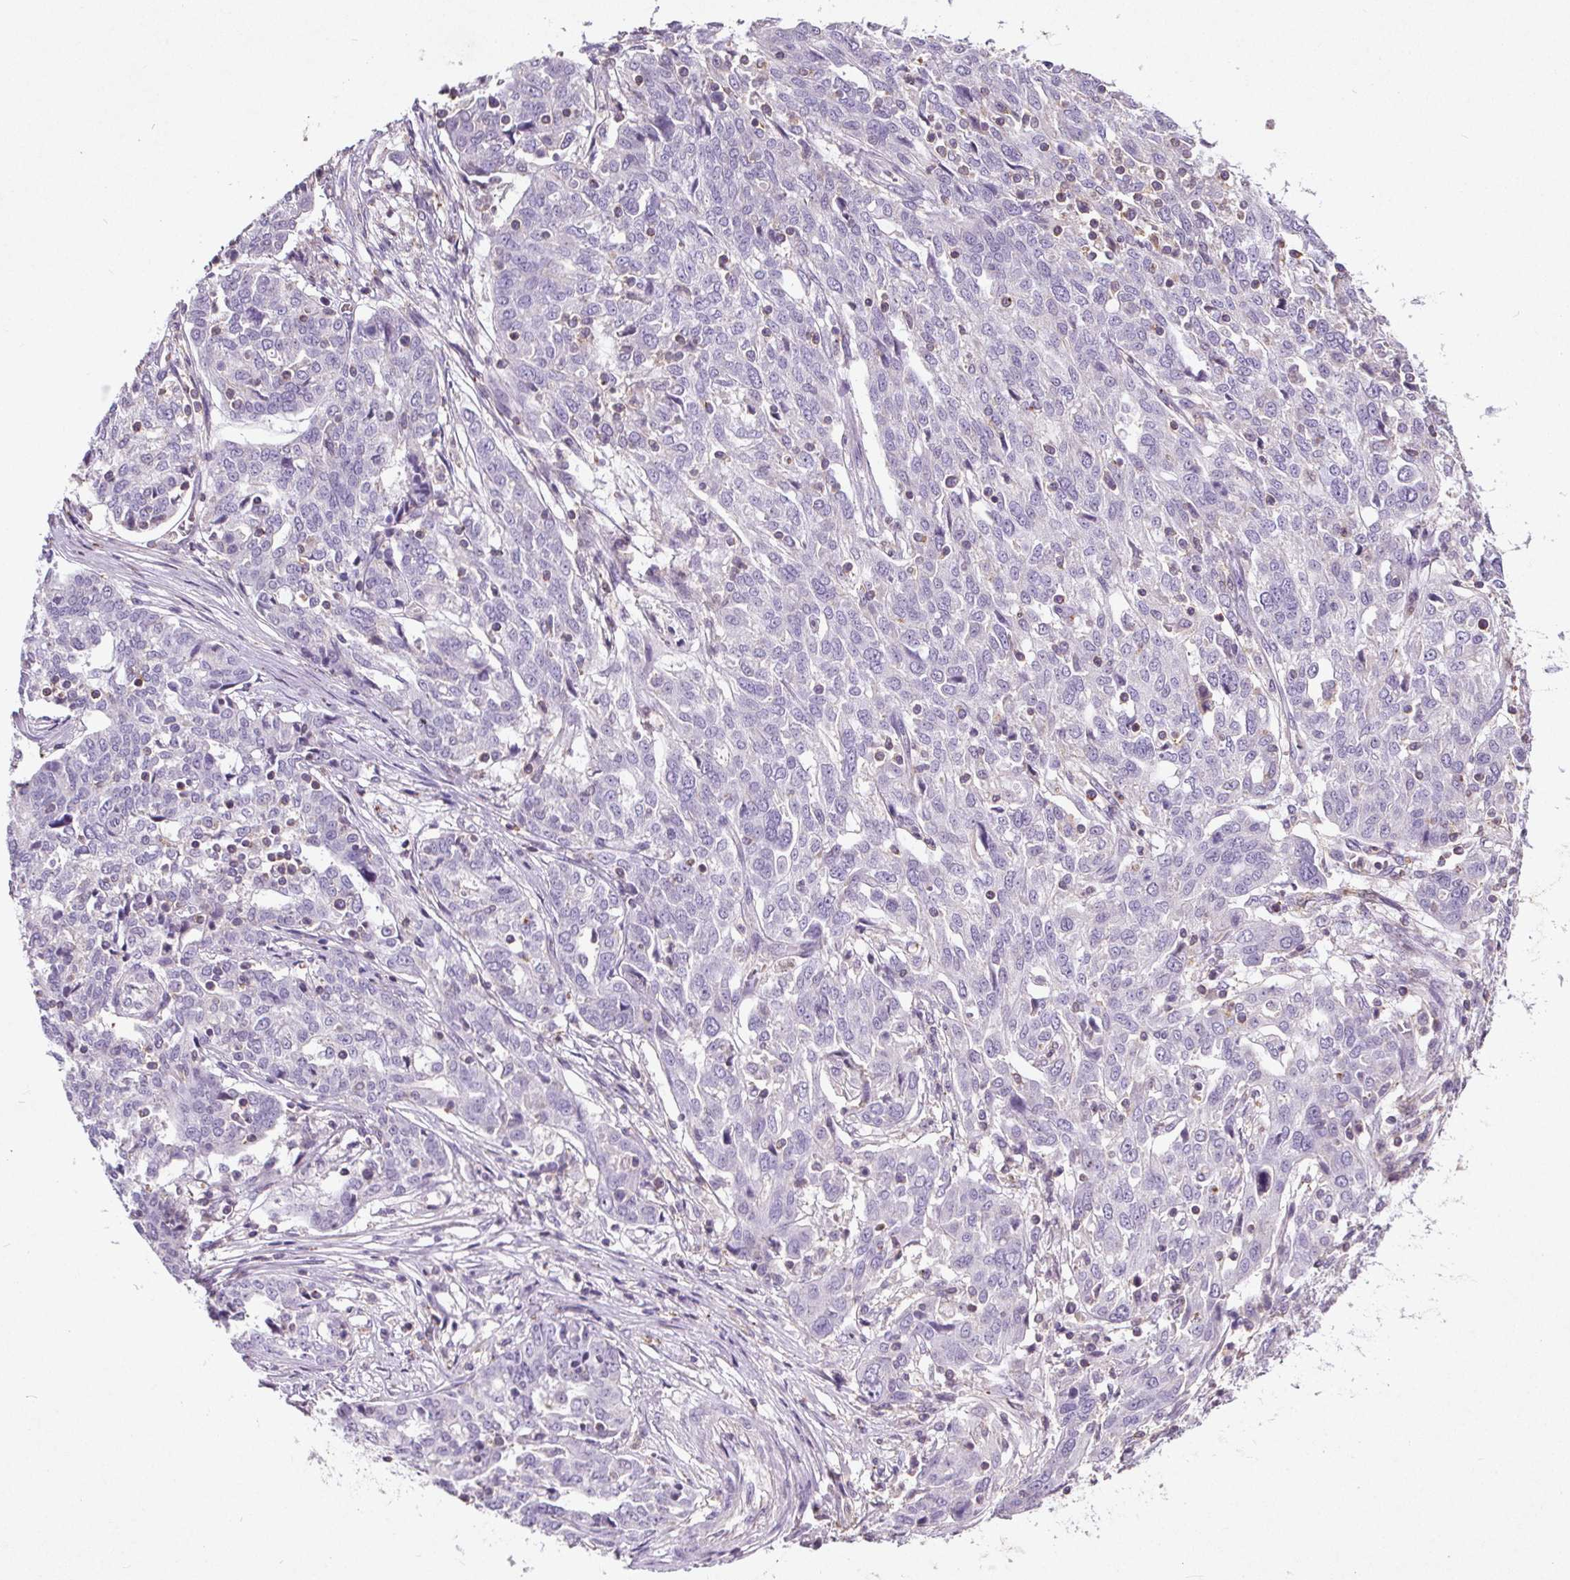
{"staining": {"intensity": "negative", "quantity": "none", "location": "none"}, "tissue": "ovarian cancer", "cell_type": "Tumor cells", "image_type": "cancer", "snomed": [{"axis": "morphology", "description": "Cystadenocarcinoma, serous, NOS"}, {"axis": "topography", "description": "Ovary"}], "caption": "This histopathology image is of serous cystadenocarcinoma (ovarian) stained with immunohistochemistry to label a protein in brown with the nuclei are counter-stained blue. There is no positivity in tumor cells.", "gene": "C19orf84", "patient": {"sex": "female", "age": 67}}